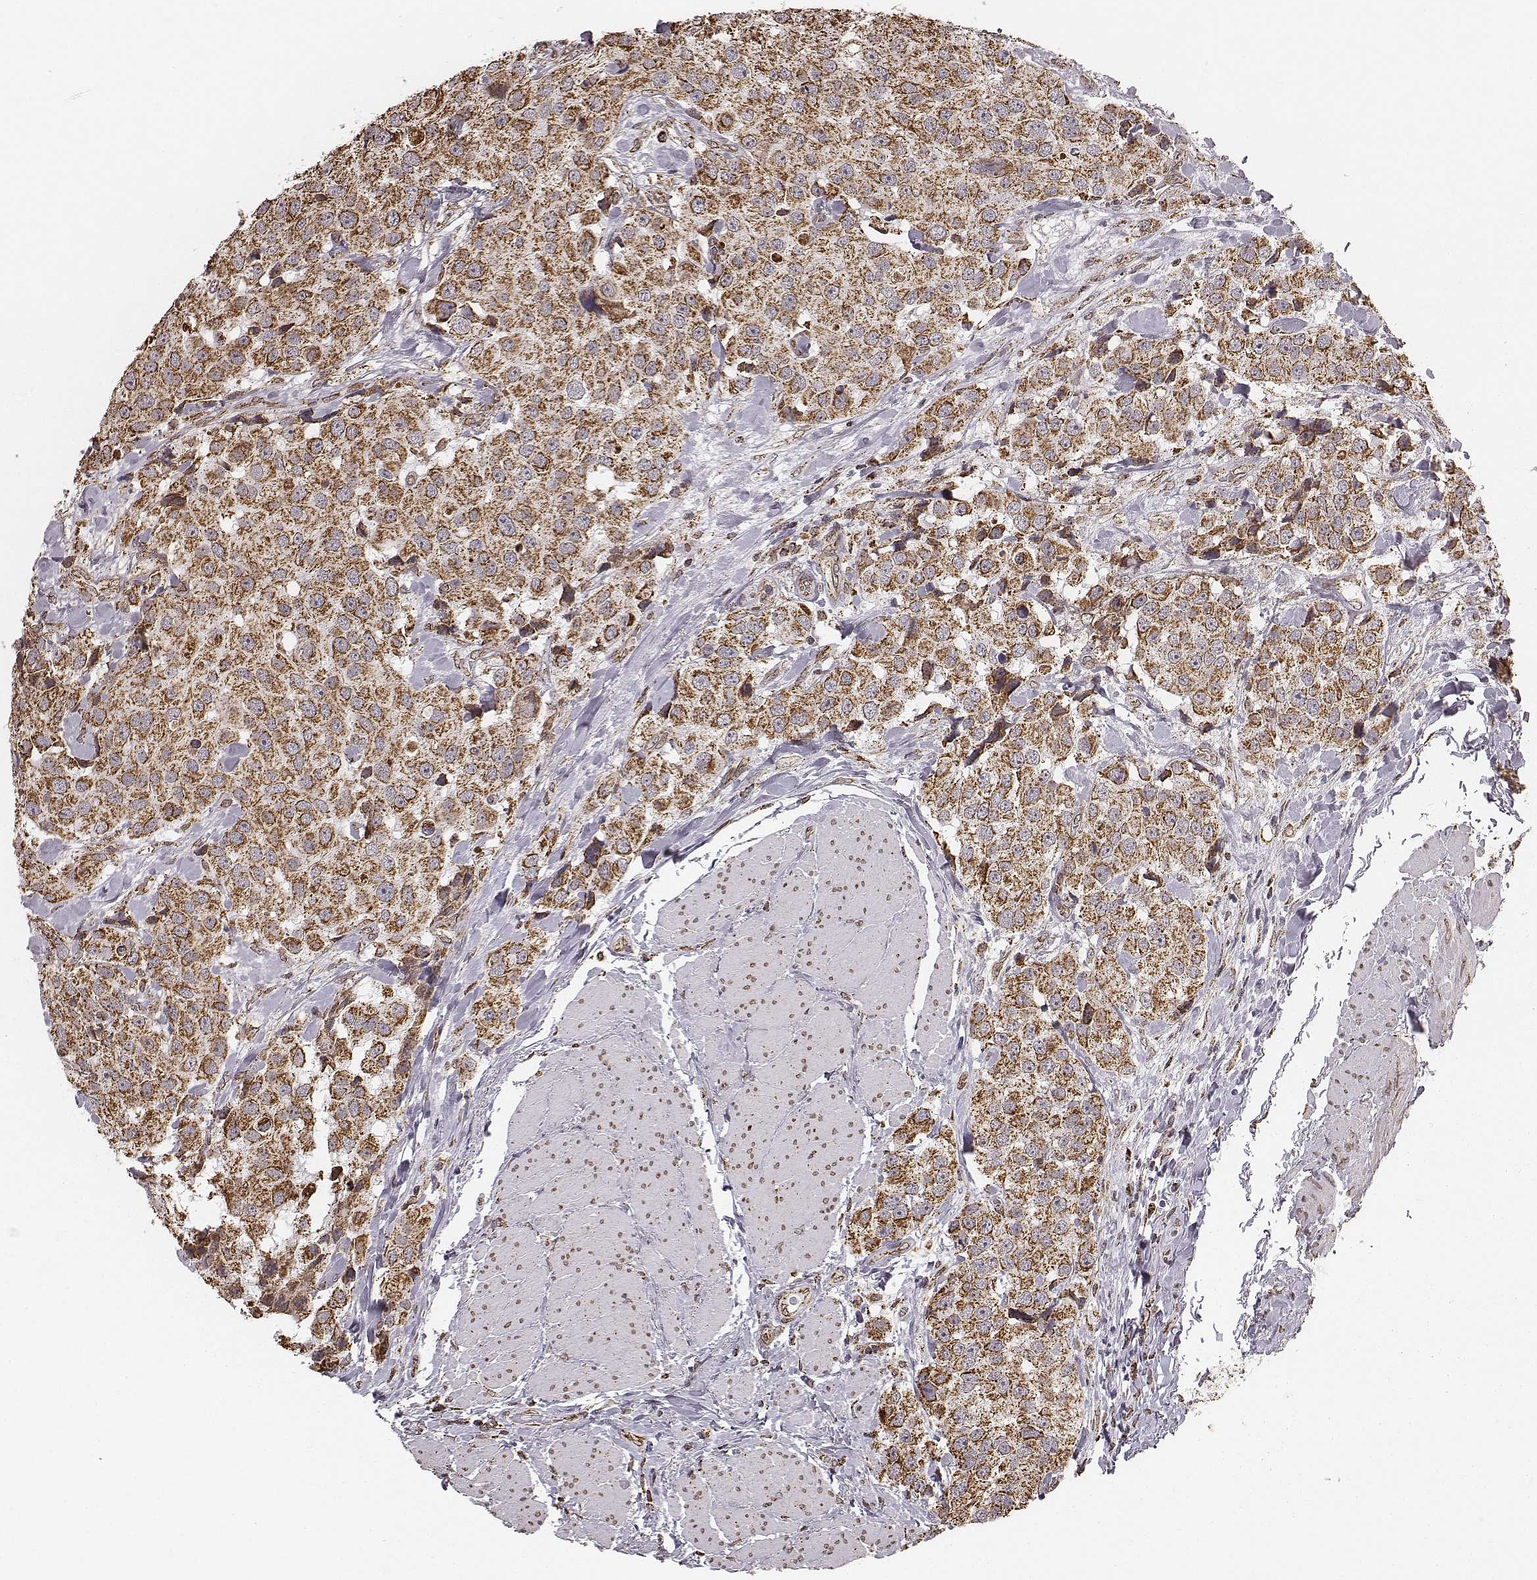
{"staining": {"intensity": "moderate", "quantity": ">75%", "location": "cytoplasmic/membranous"}, "tissue": "urothelial cancer", "cell_type": "Tumor cells", "image_type": "cancer", "snomed": [{"axis": "morphology", "description": "Urothelial carcinoma, High grade"}, {"axis": "topography", "description": "Urinary bladder"}], "caption": "A histopathology image of high-grade urothelial carcinoma stained for a protein demonstrates moderate cytoplasmic/membranous brown staining in tumor cells.", "gene": "ACOT2", "patient": {"sex": "female", "age": 64}}